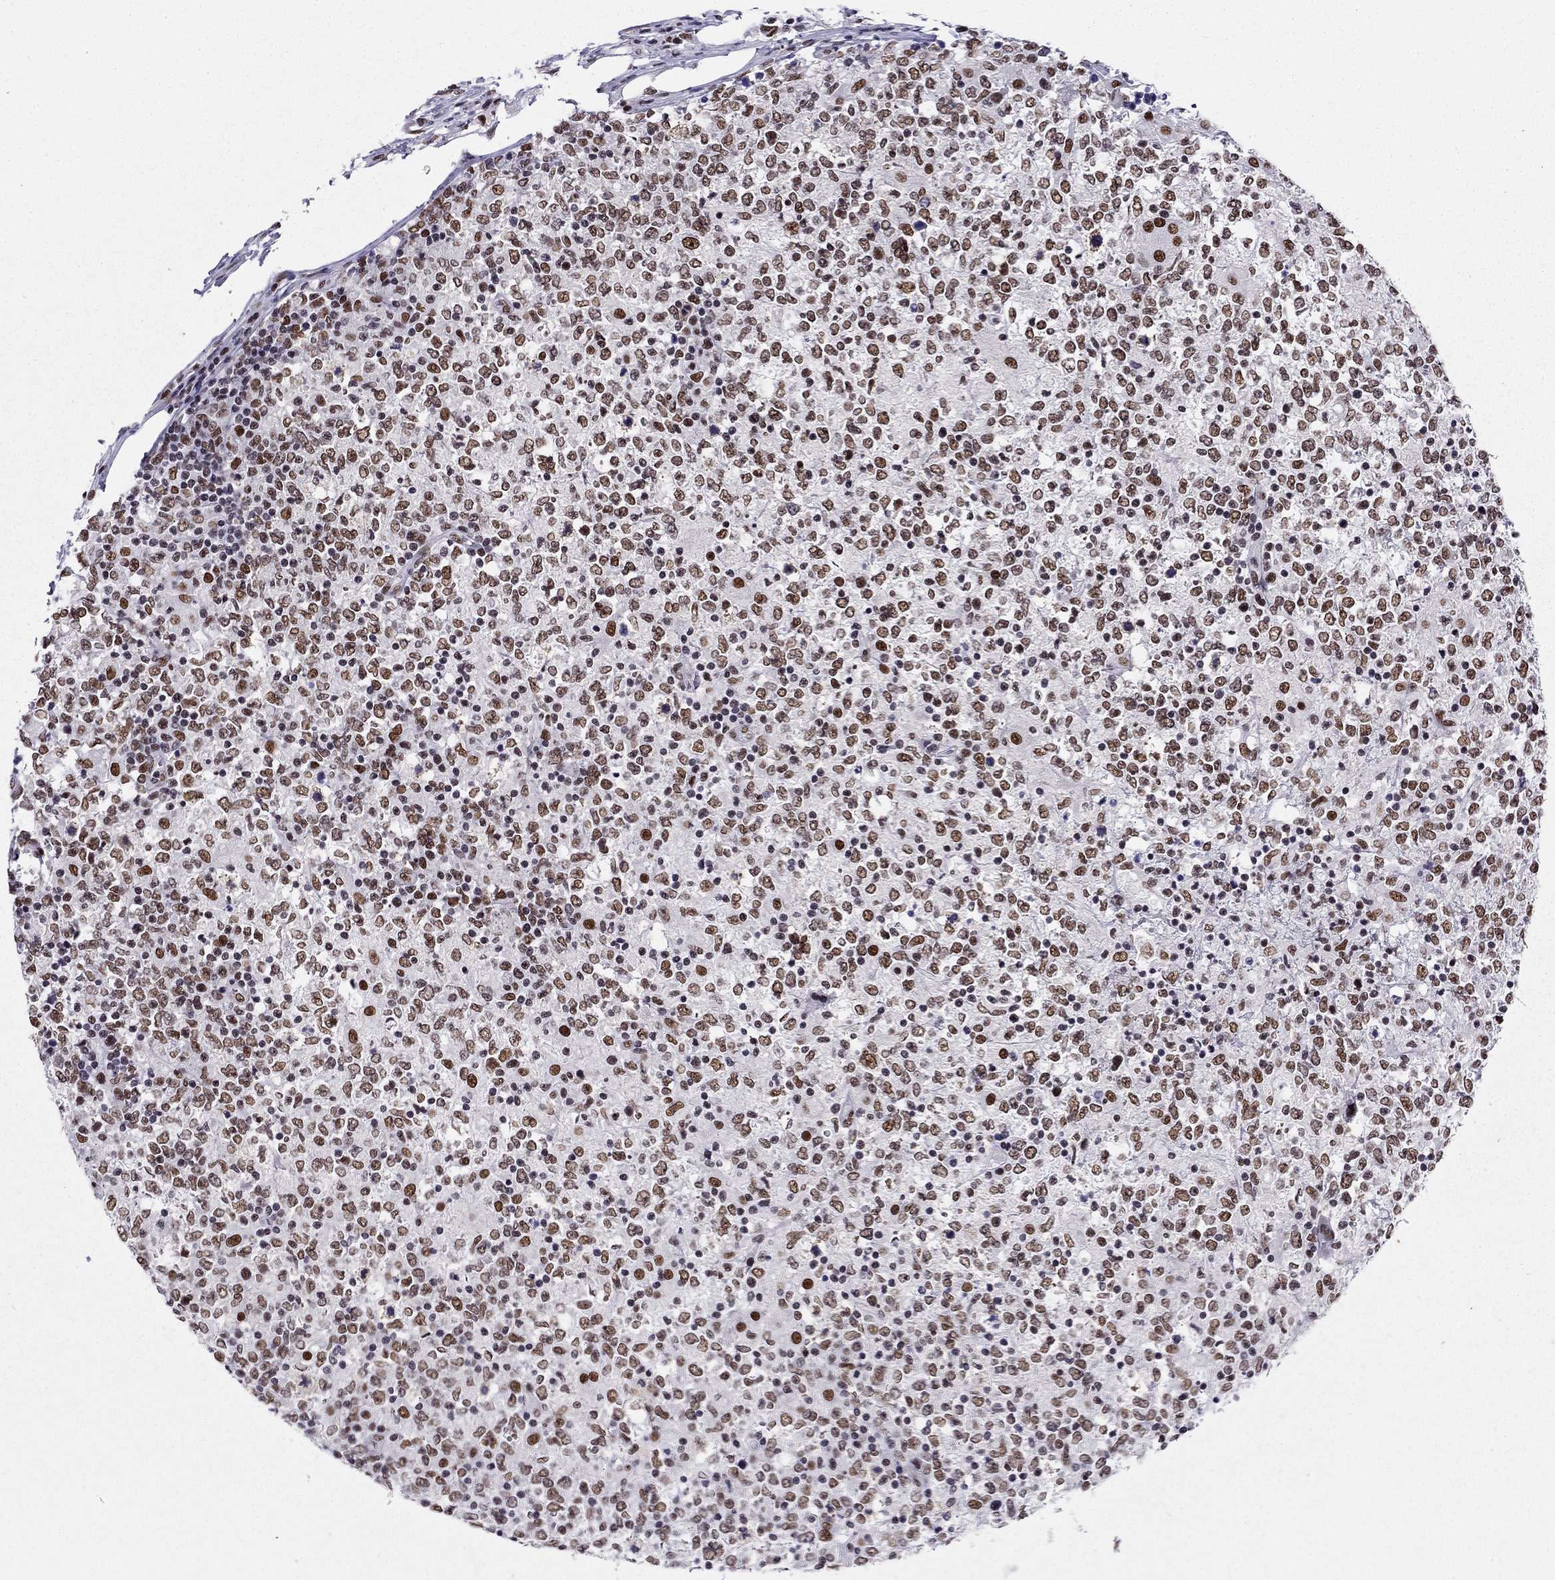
{"staining": {"intensity": "moderate", "quantity": ">75%", "location": "nuclear"}, "tissue": "lymphoma", "cell_type": "Tumor cells", "image_type": "cancer", "snomed": [{"axis": "morphology", "description": "Malignant lymphoma, non-Hodgkin's type, High grade"}, {"axis": "topography", "description": "Lymph node"}], "caption": "Tumor cells exhibit medium levels of moderate nuclear expression in about >75% of cells in human high-grade malignant lymphoma, non-Hodgkin's type.", "gene": "ZNF420", "patient": {"sex": "female", "age": 84}}